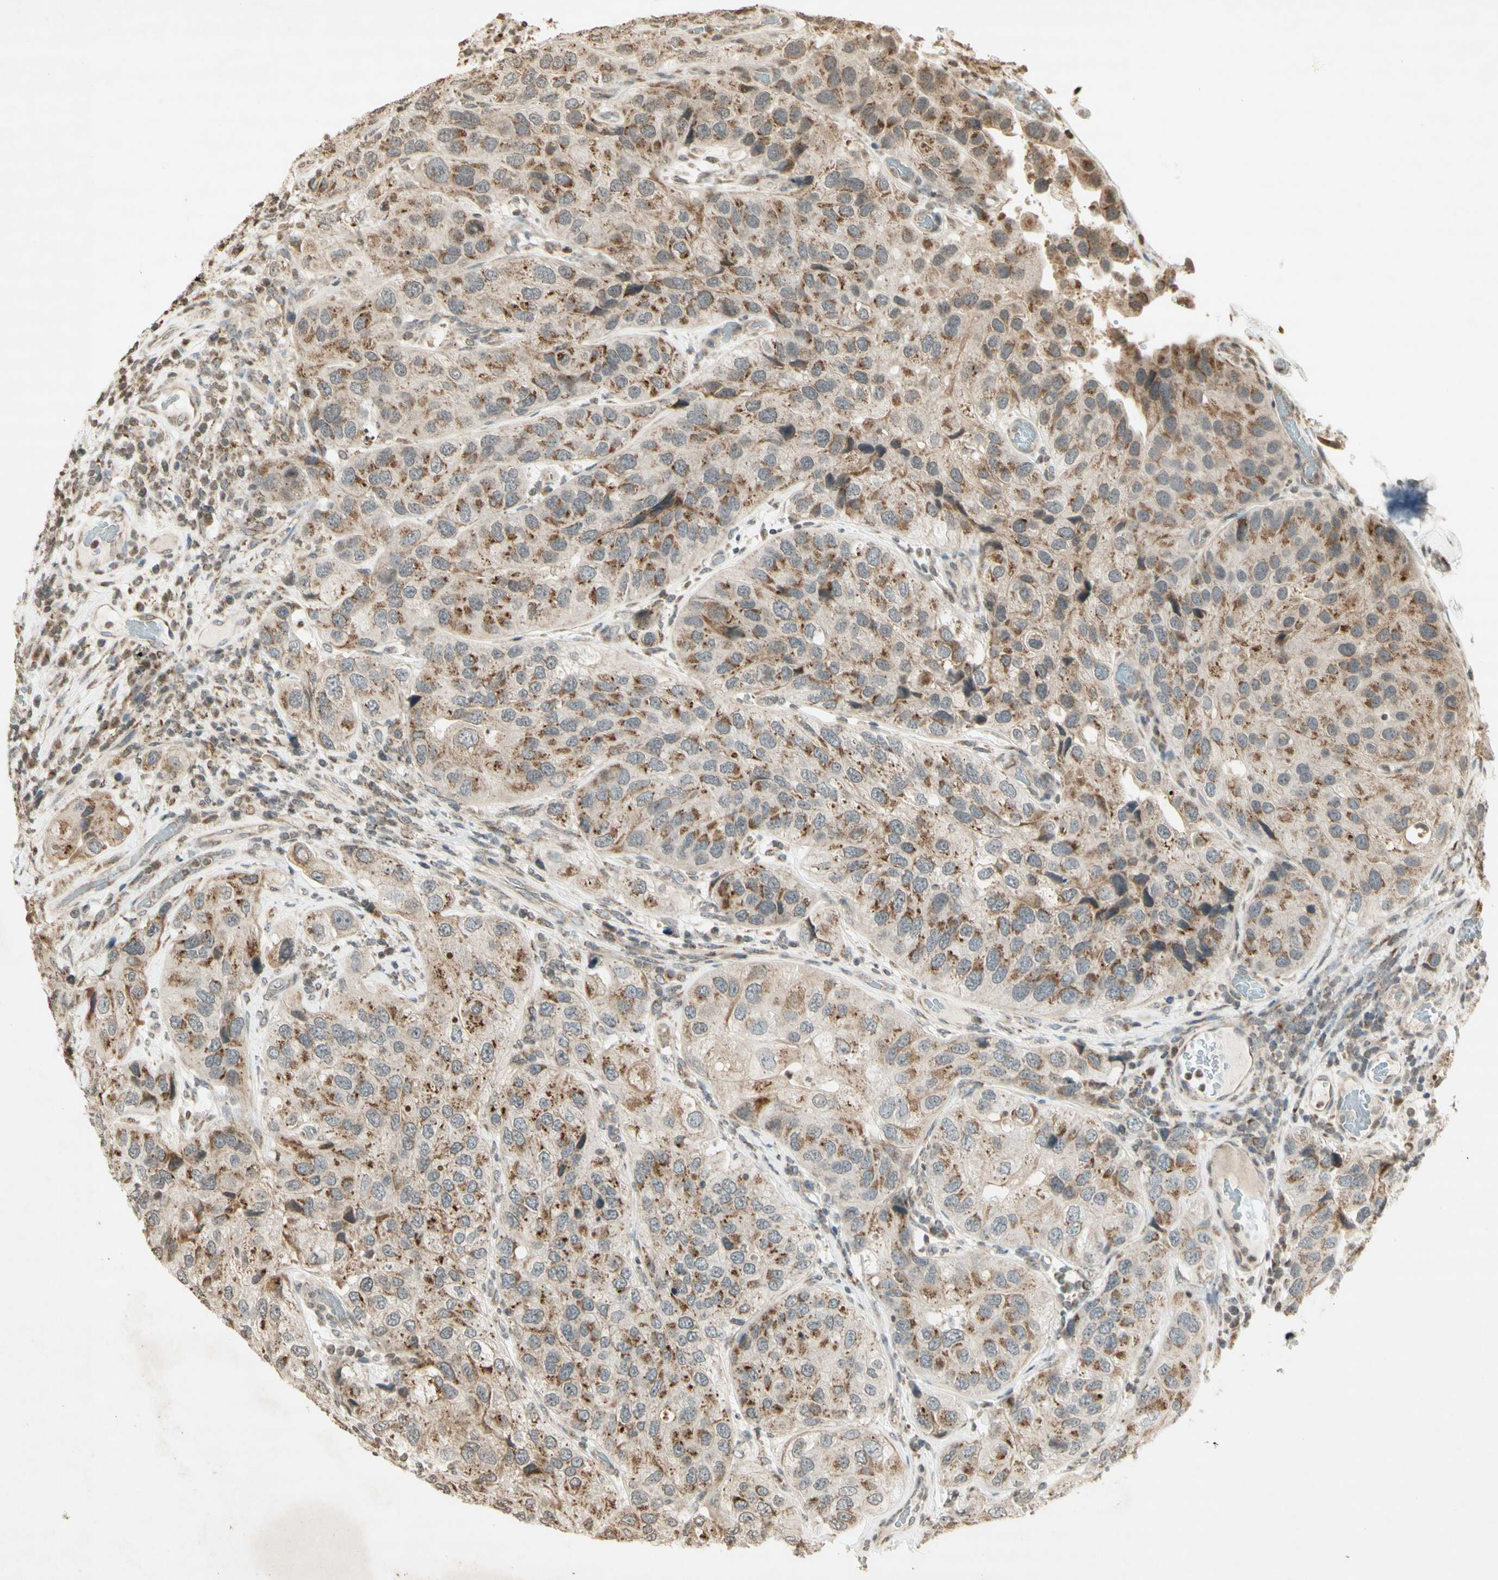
{"staining": {"intensity": "moderate", "quantity": "25%-75%", "location": "cytoplasmic/membranous"}, "tissue": "urothelial cancer", "cell_type": "Tumor cells", "image_type": "cancer", "snomed": [{"axis": "morphology", "description": "Urothelial carcinoma, High grade"}, {"axis": "topography", "description": "Urinary bladder"}], "caption": "Immunohistochemistry (IHC) micrograph of neoplastic tissue: human urothelial cancer stained using immunohistochemistry demonstrates medium levels of moderate protein expression localized specifically in the cytoplasmic/membranous of tumor cells, appearing as a cytoplasmic/membranous brown color.", "gene": "CCNI", "patient": {"sex": "female", "age": 64}}